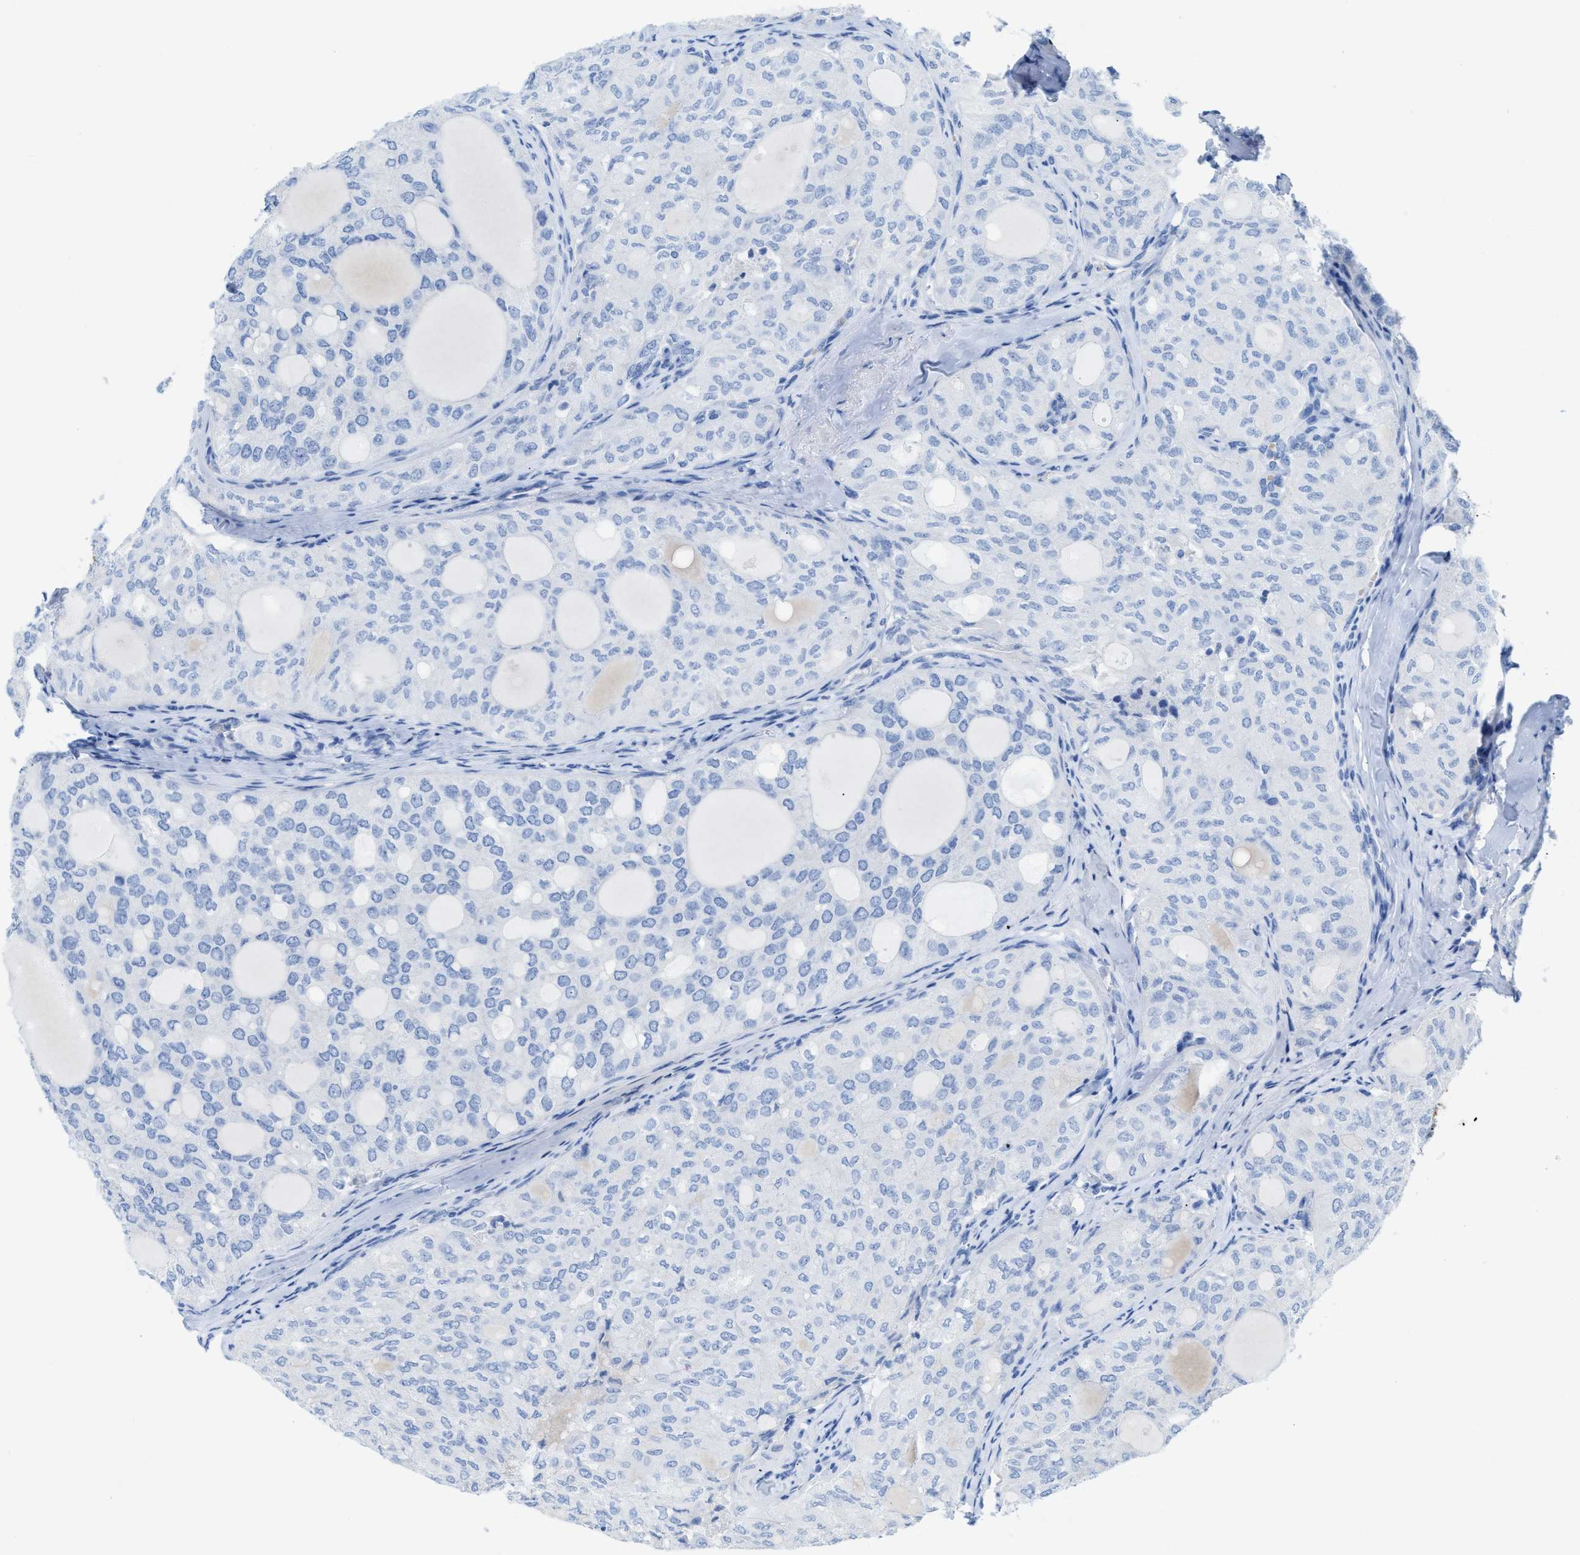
{"staining": {"intensity": "negative", "quantity": "none", "location": "none"}, "tissue": "thyroid cancer", "cell_type": "Tumor cells", "image_type": "cancer", "snomed": [{"axis": "morphology", "description": "Follicular adenoma carcinoma, NOS"}, {"axis": "topography", "description": "Thyroid gland"}], "caption": "Tumor cells are negative for protein expression in human thyroid cancer. (Brightfield microscopy of DAB immunohistochemistry (IHC) at high magnification).", "gene": "ANKFN1", "patient": {"sex": "male", "age": 75}}